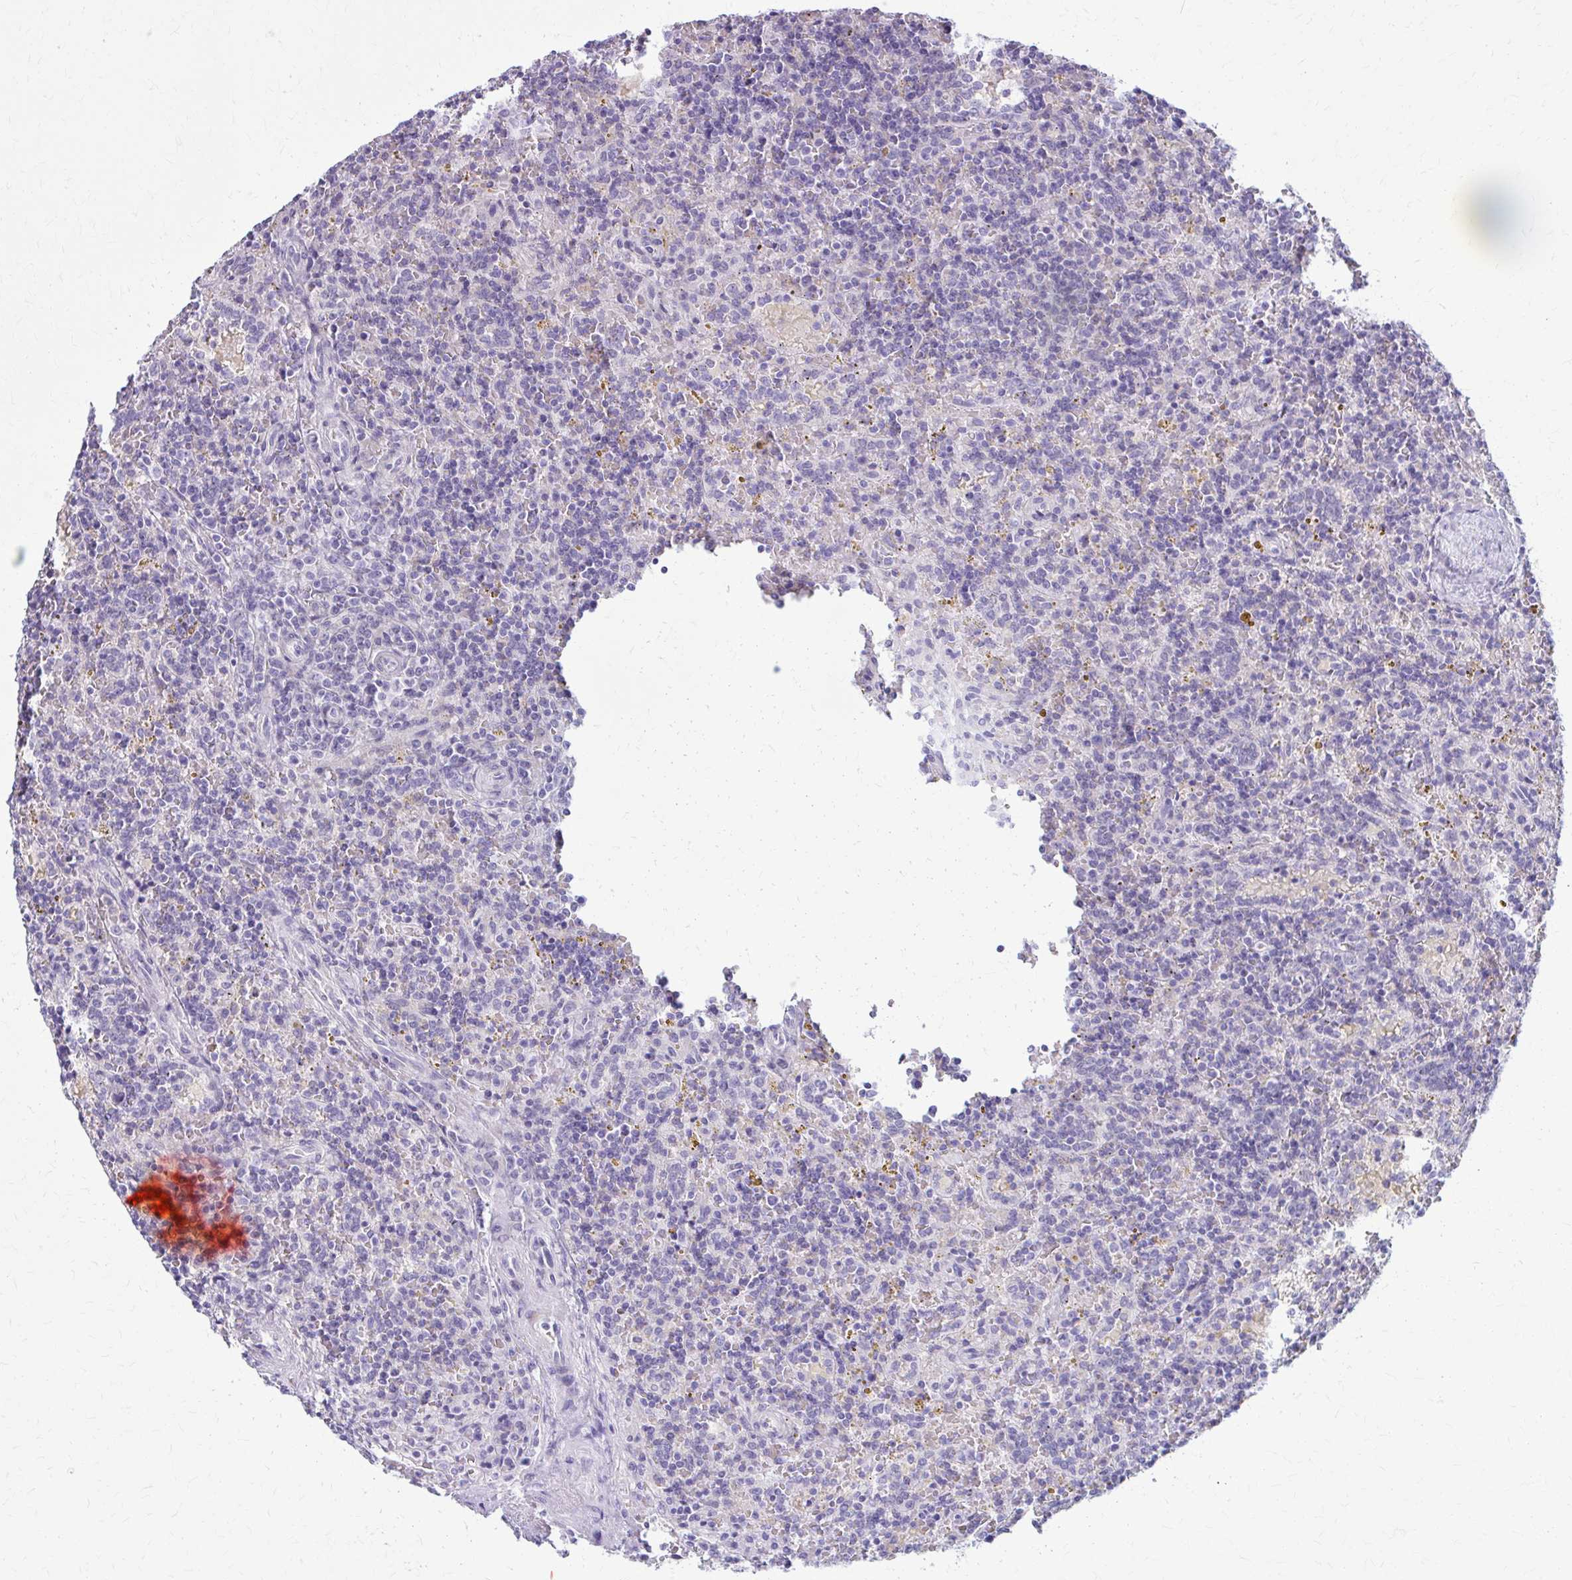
{"staining": {"intensity": "negative", "quantity": "none", "location": "none"}, "tissue": "lymphoma", "cell_type": "Tumor cells", "image_type": "cancer", "snomed": [{"axis": "morphology", "description": "Malignant lymphoma, non-Hodgkin's type, Low grade"}, {"axis": "topography", "description": "Spleen"}], "caption": "IHC photomicrograph of lymphoma stained for a protein (brown), which shows no positivity in tumor cells.", "gene": "PRKRA", "patient": {"sex": "male", "age": 67}}